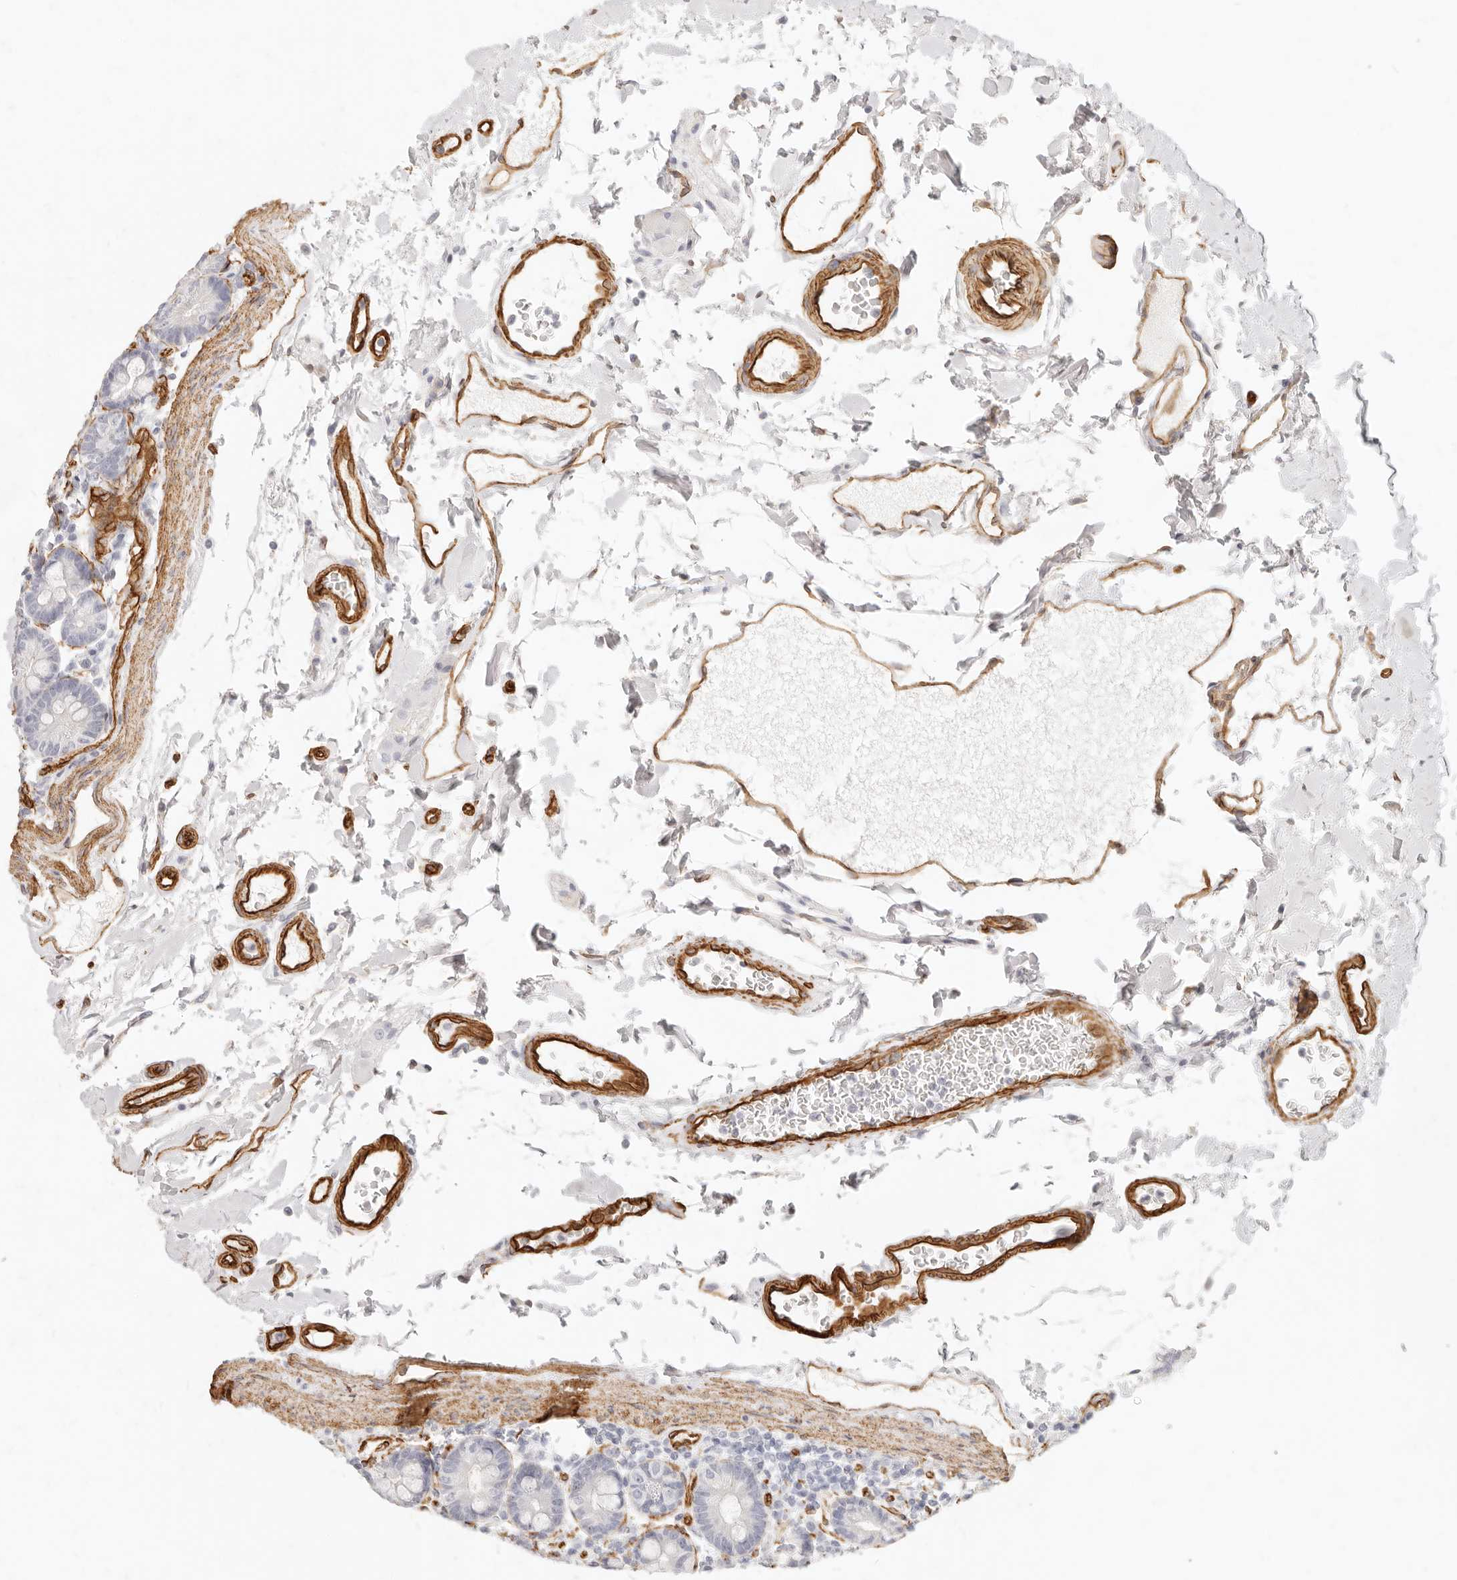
{"staining": {"intensity": "negative", "quantity": "none", "location": "none"}, "tissue": "duodenum", "cell_type": "Glandular cells", "image_type": "normal", "snomed": [{"axis": "morphology", "description": "Normal tissue, NOS"}, {"axis": "morphology", "description": "Adenocarcinoma, NOS"}, {"axis": "topography", "description": "Pancreas"}, {"axis": "topography", "description": "Duodenum"}], "caption": "Protein analysis of normal duodenum shows no significant expression in glandular cells. Brightfield microscopy of immunohistochemistry (IHC) stained with DAB (3,3'-diaminobenzidine) (brown) and hematoxylin (blue), captured at high magnification.", "gene": "NUS1", "patient": {"sex": "male", "age": 50}}